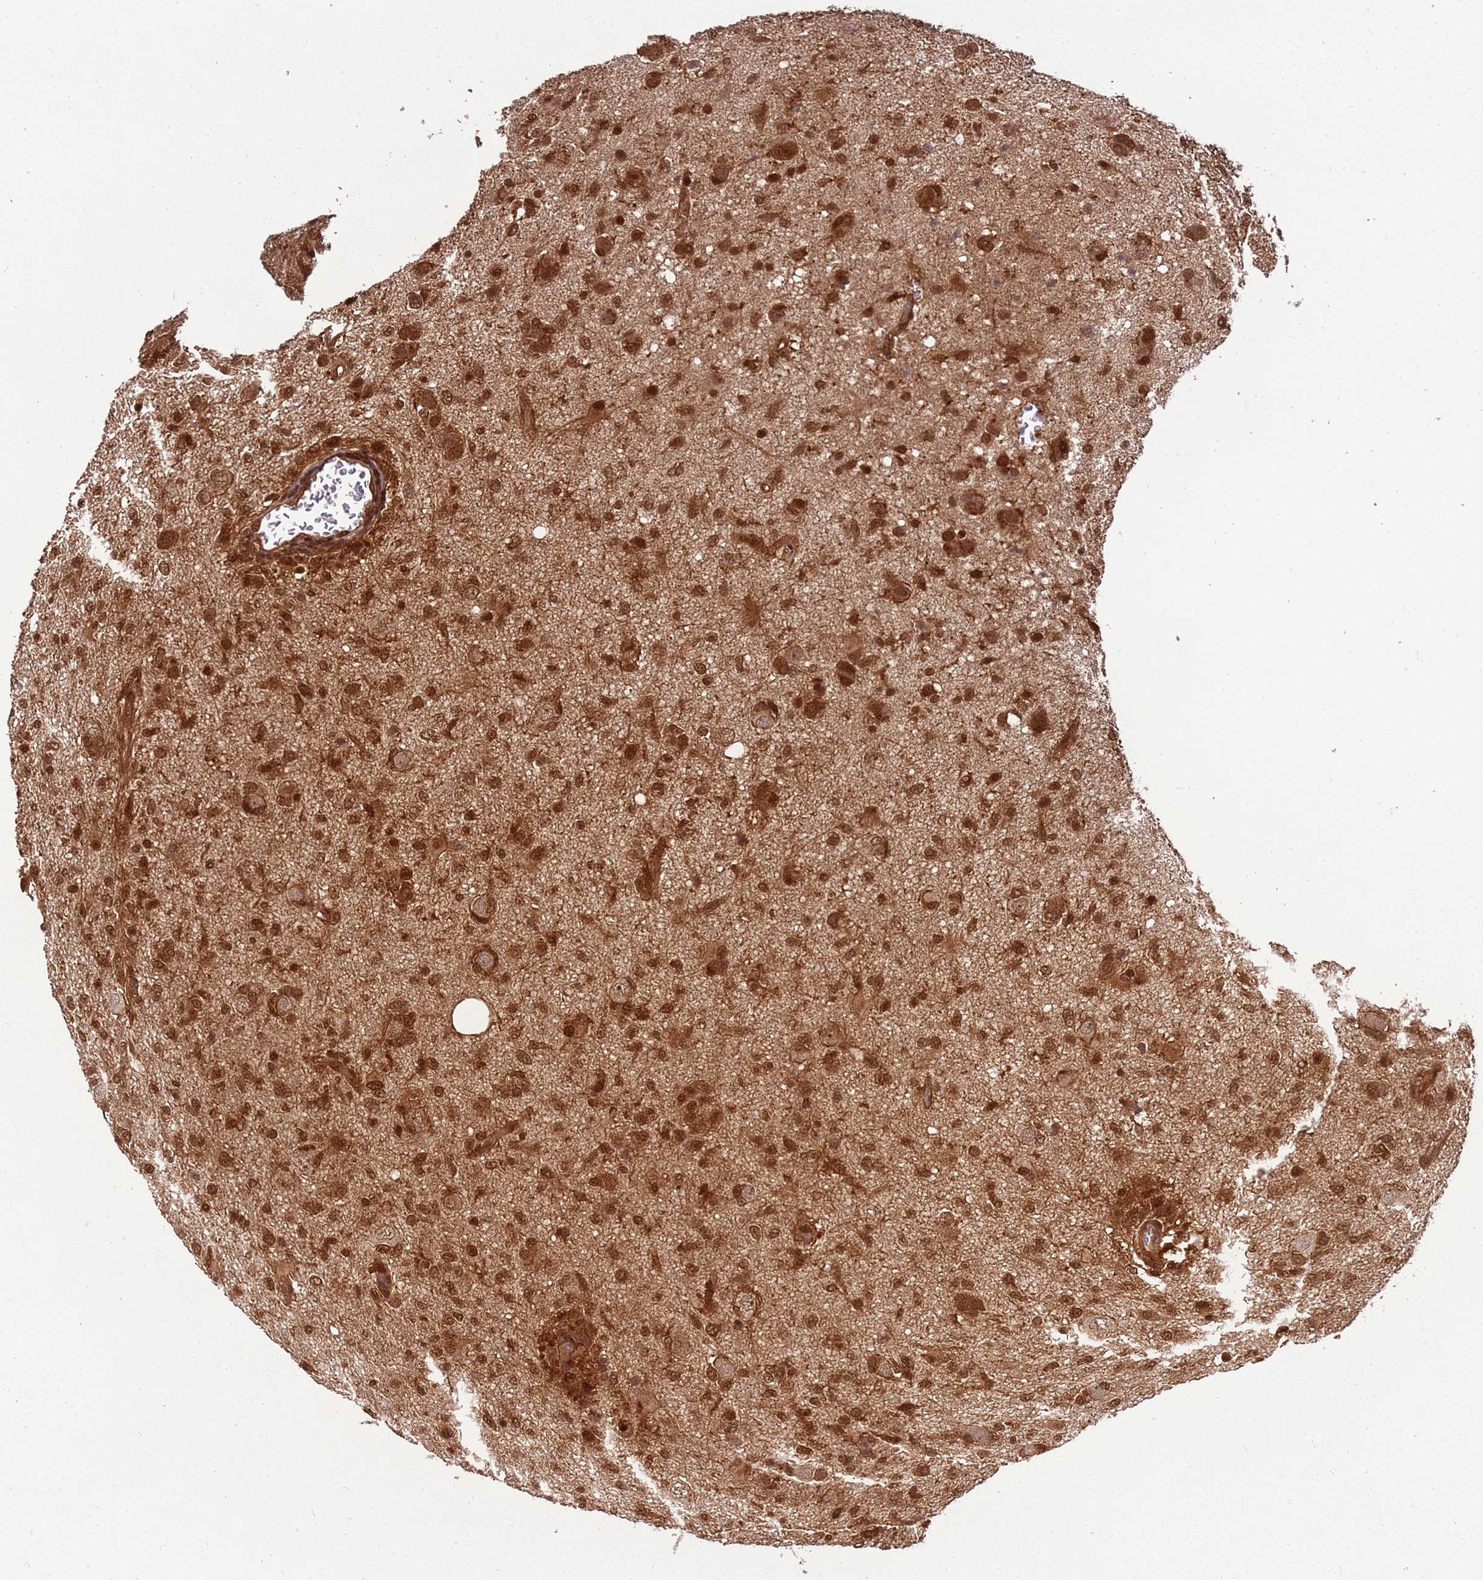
{"staining": {"intensity": "strong", "quantity": ">75%", "location": "cytoplasmic/membranous,nuclear"}, "tissue": "glioma", "cell_type": "Tumor cells", "image_type": "cancer", "snomed": [{"axis": "morphology", "description": "Glioma, malignant, High grade"}, {"axis": "topography", "description": "Brain"}], "caption": "Glioma stained with a brown dye demonstrates strong cytoplasmic/membranous and nuclear positive staining in about >75% of tumor cells.", "gene": "PGLS", "patient": {"sex": "female", "age": 57}}